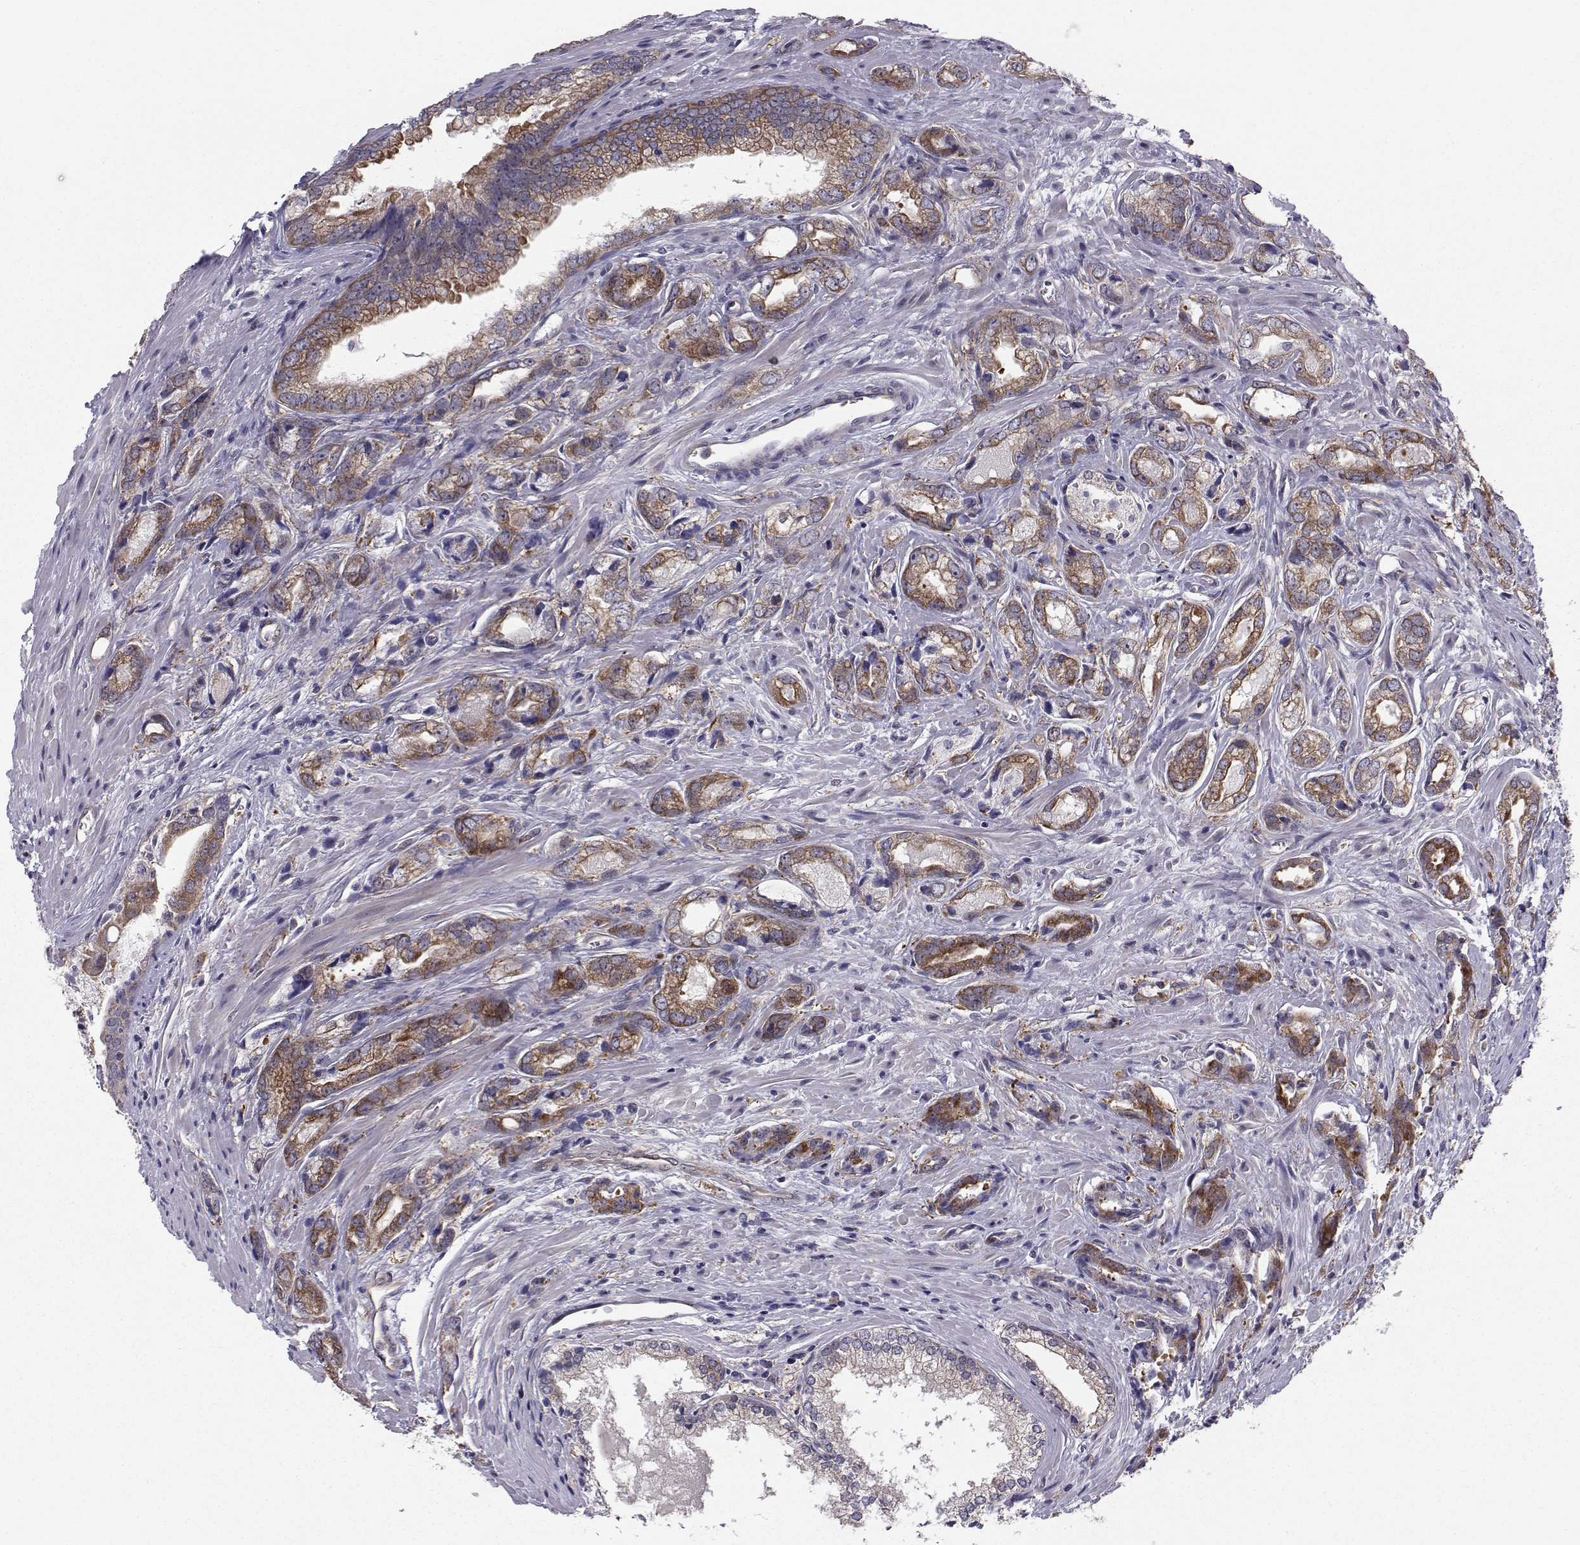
{"staining": {"intensity": "moderate", "quantity": "25%-75%", "location": "cytoplasmic/membranous"}, "tissue": "prostate cancer", "cell_type": "Tumor cells", "image_type": "cancer", "snomed": [{"axis": "morphology", "description": "Adenocarcinoma, NOS"}, {"axis": "morphology", "description": "Adenocarcinoma, High grade"}, {"axis": "topography", "description": "Prostate"}], "caption": "This is an image of immunohistochemistry (IHC) staining of high-grade adenocarcinoma (prostate), which shows moderate positivity in the cytoplasmic/membranous of tumor cells.", "gene": "HSP90AB1", "patient": {"sex": "male", "age": 70}}